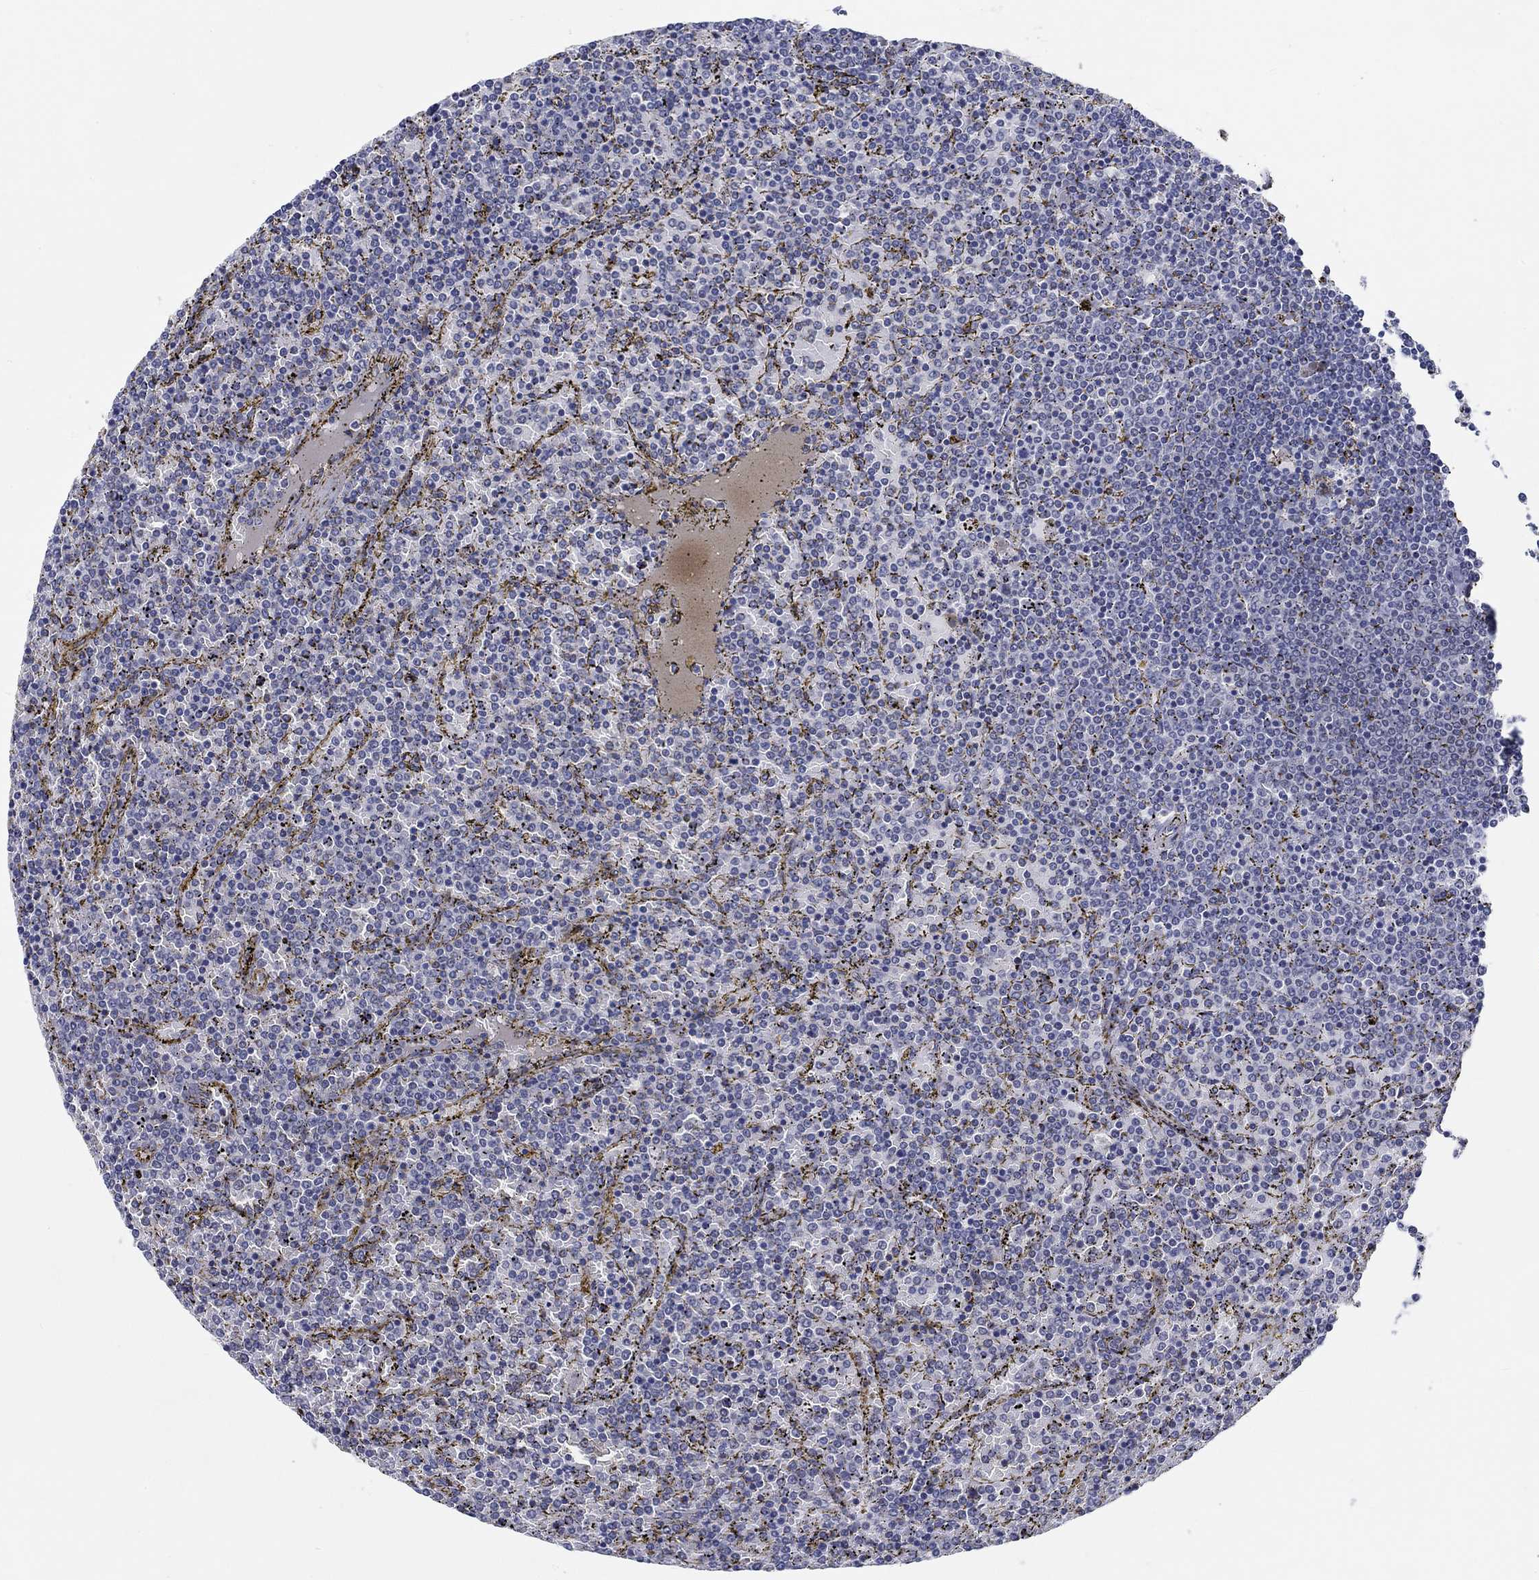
{"staining": {"intensity": "negative", "quantity": "none", "location": "none"}, "tissue": "lymphoma", "cell_type": "Tumor cells", "image_type": "cancer", "snomed": [{"axis": "morphology", "description": "Malignant lymphoma, non-Hodgkin's type, Low grade"}, {"axis": "topography", "description": "Spleen"}], "caption": "Tumor cells show no significant positivity in lymphoma. The staining is performed using DAB brown chromogen with nuclei counter-stained in using hematoxylin.", "gene": "SLC34A1", "patient": {"sex": "female", "age": 77}}